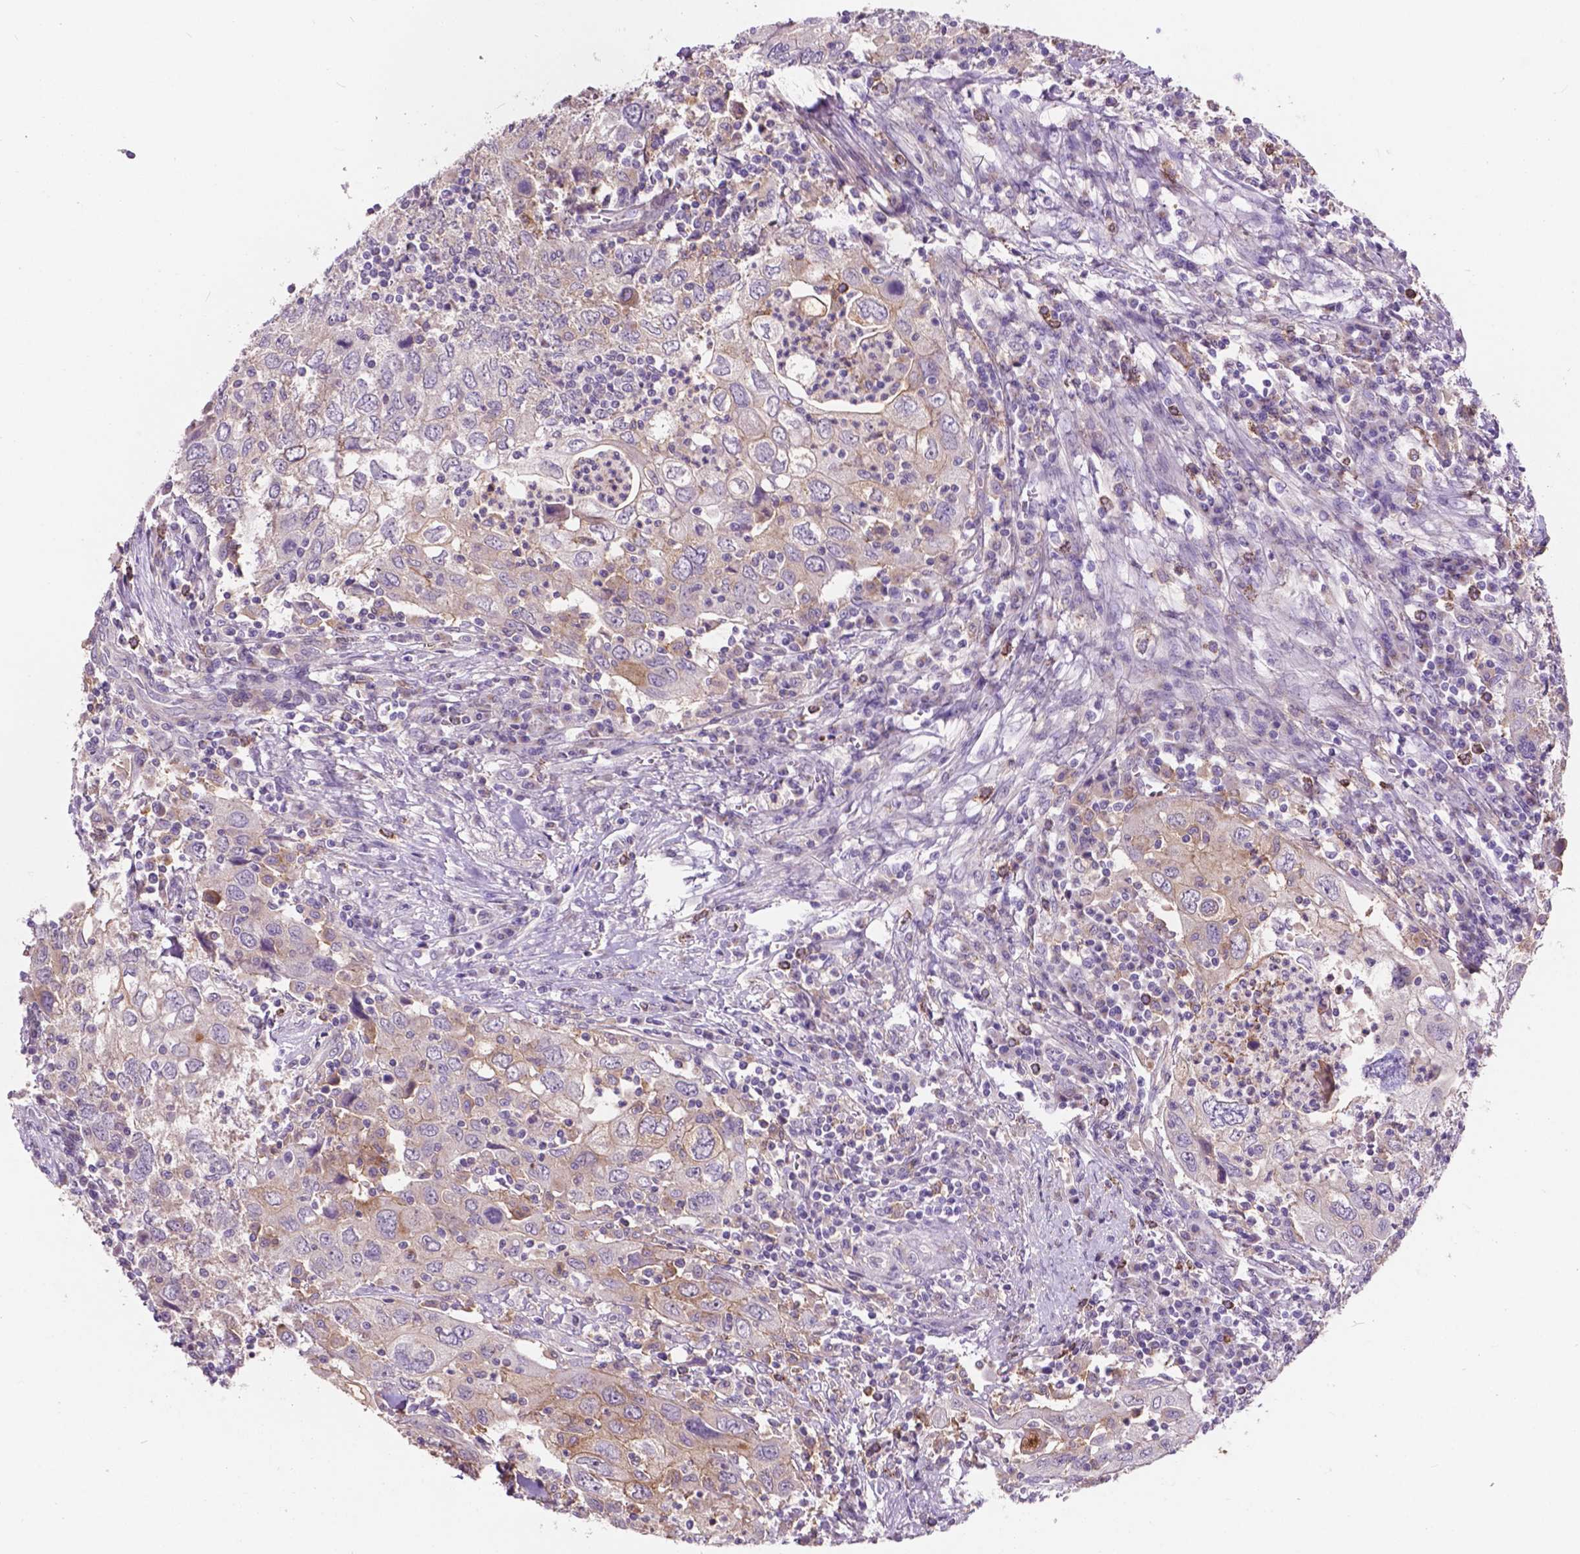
{"staining": {"intensity": "weak", "quantity": "<25%", "location": "cytoplasmic/membranous"}, "tissue": "urothelial cancer", "cell_type": "Tumor cells", "image_type": "cancer", "snomed": [{"axis": "morphology", "description": "Urothelial carcinoma, High grade"}, {"axis": "topography", "description": "Urinary bladder"}], "caption": "High power microscopy histopathology image of an immunohistochemistry photomicrograph of urothelial carcinoma (high-grade), revealing no significant expression in tumor cells.", "gene": "PLSCR1", "patient": {"sex": "male", "age": 76}}